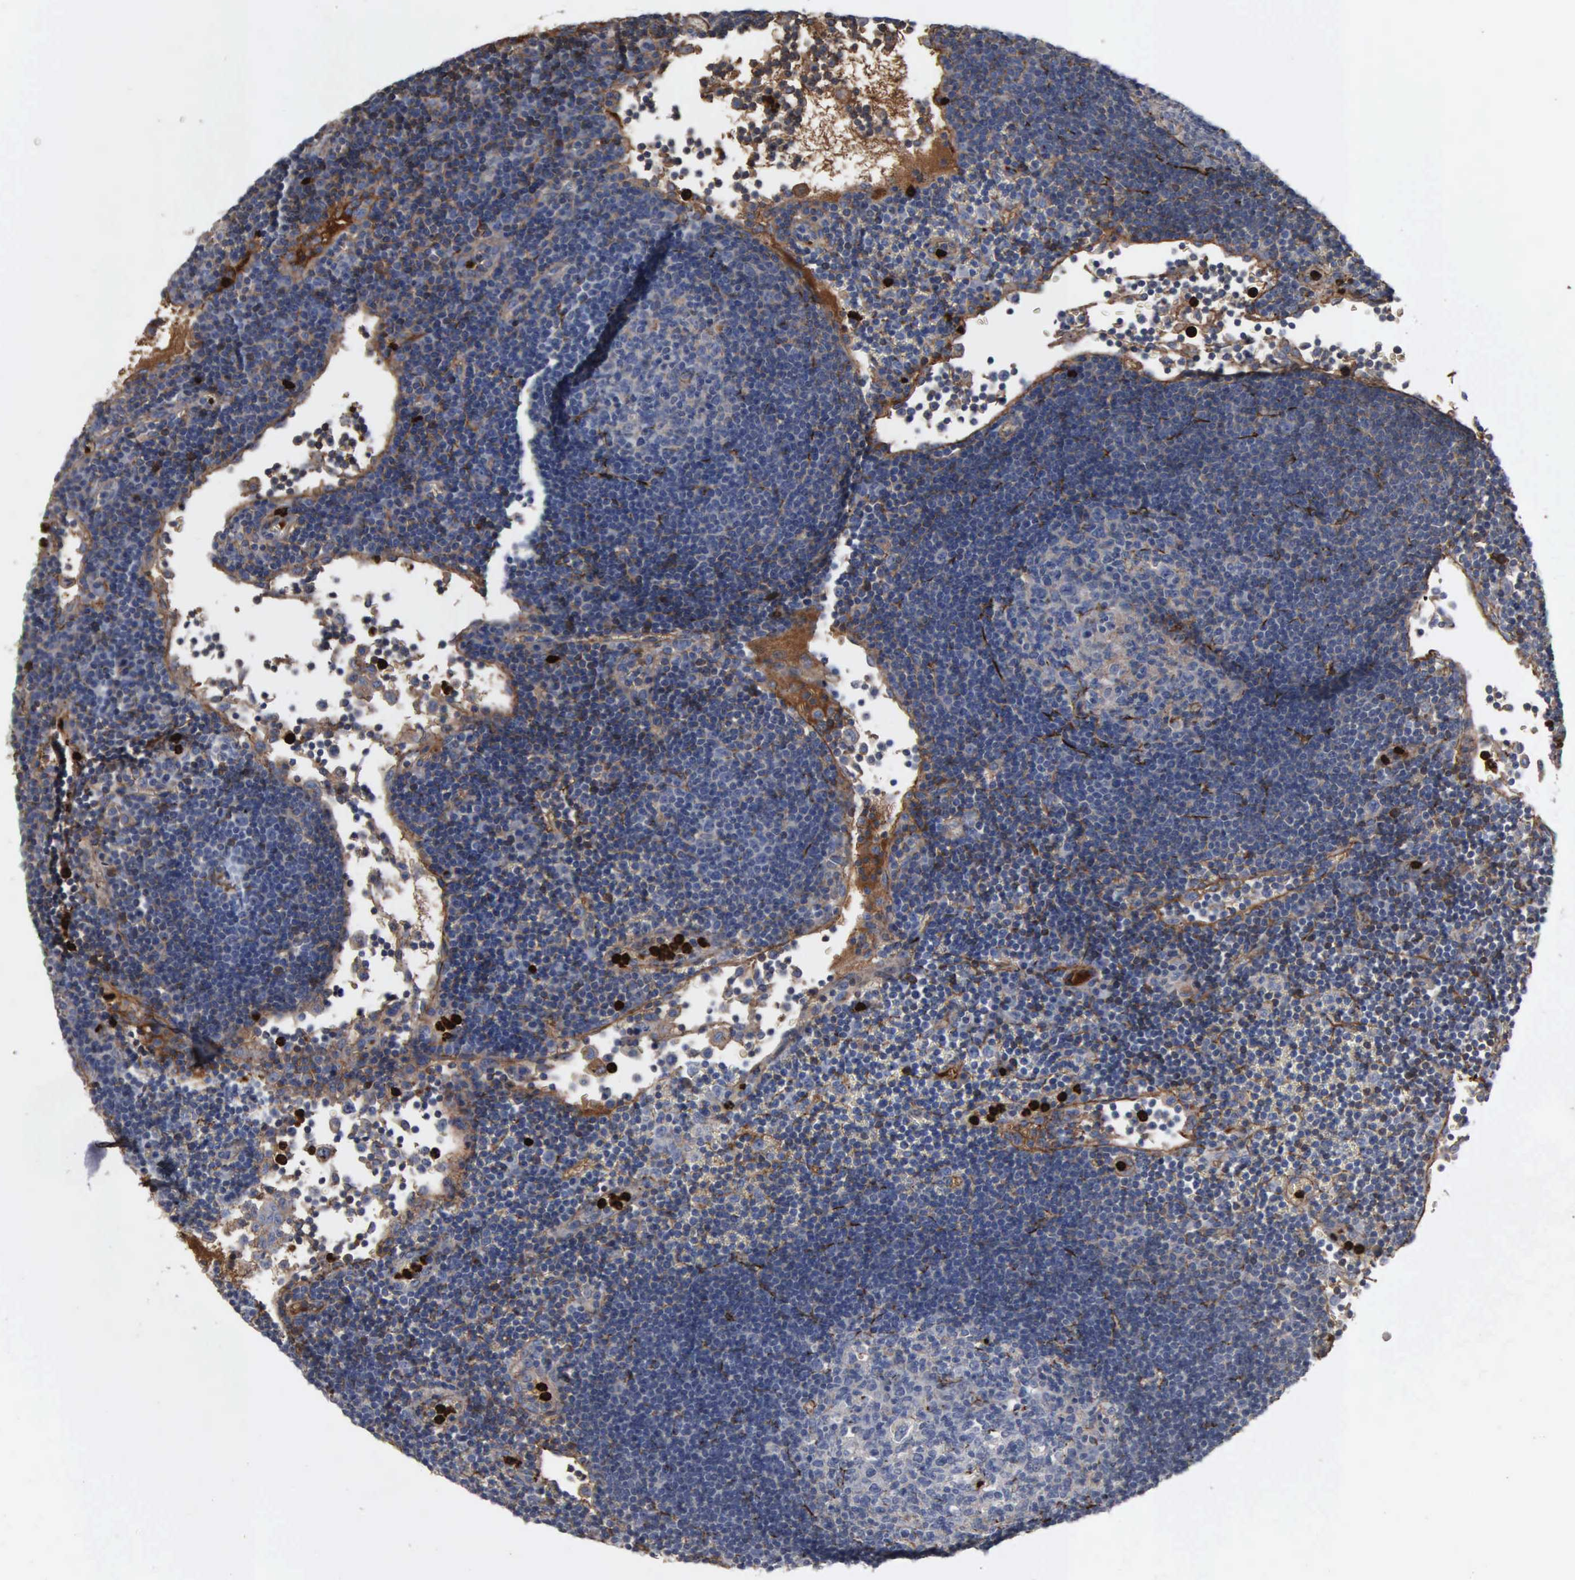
{"staining": {"intensity": "moderate", "quantity": "25%-75%", "location": "cytoplasmic/membranous"}, "tissue": "lymph node", "cell_type": "Germinal center cells", "image_type": "normal", "snomed": [{"axis": "morphology", "description": "Normal tissue, NOS"}, {"axis": "topography", "description": "Lymph node"}], "caption": "Benign lymph node was stained to show a protein in brown. There is medium levels of moderate cytoplasmic/membranous staining in approximately 25%-75% of germinal center cells.", "gene": "FN1", "patient": {"sex": "male", "age": 54}}